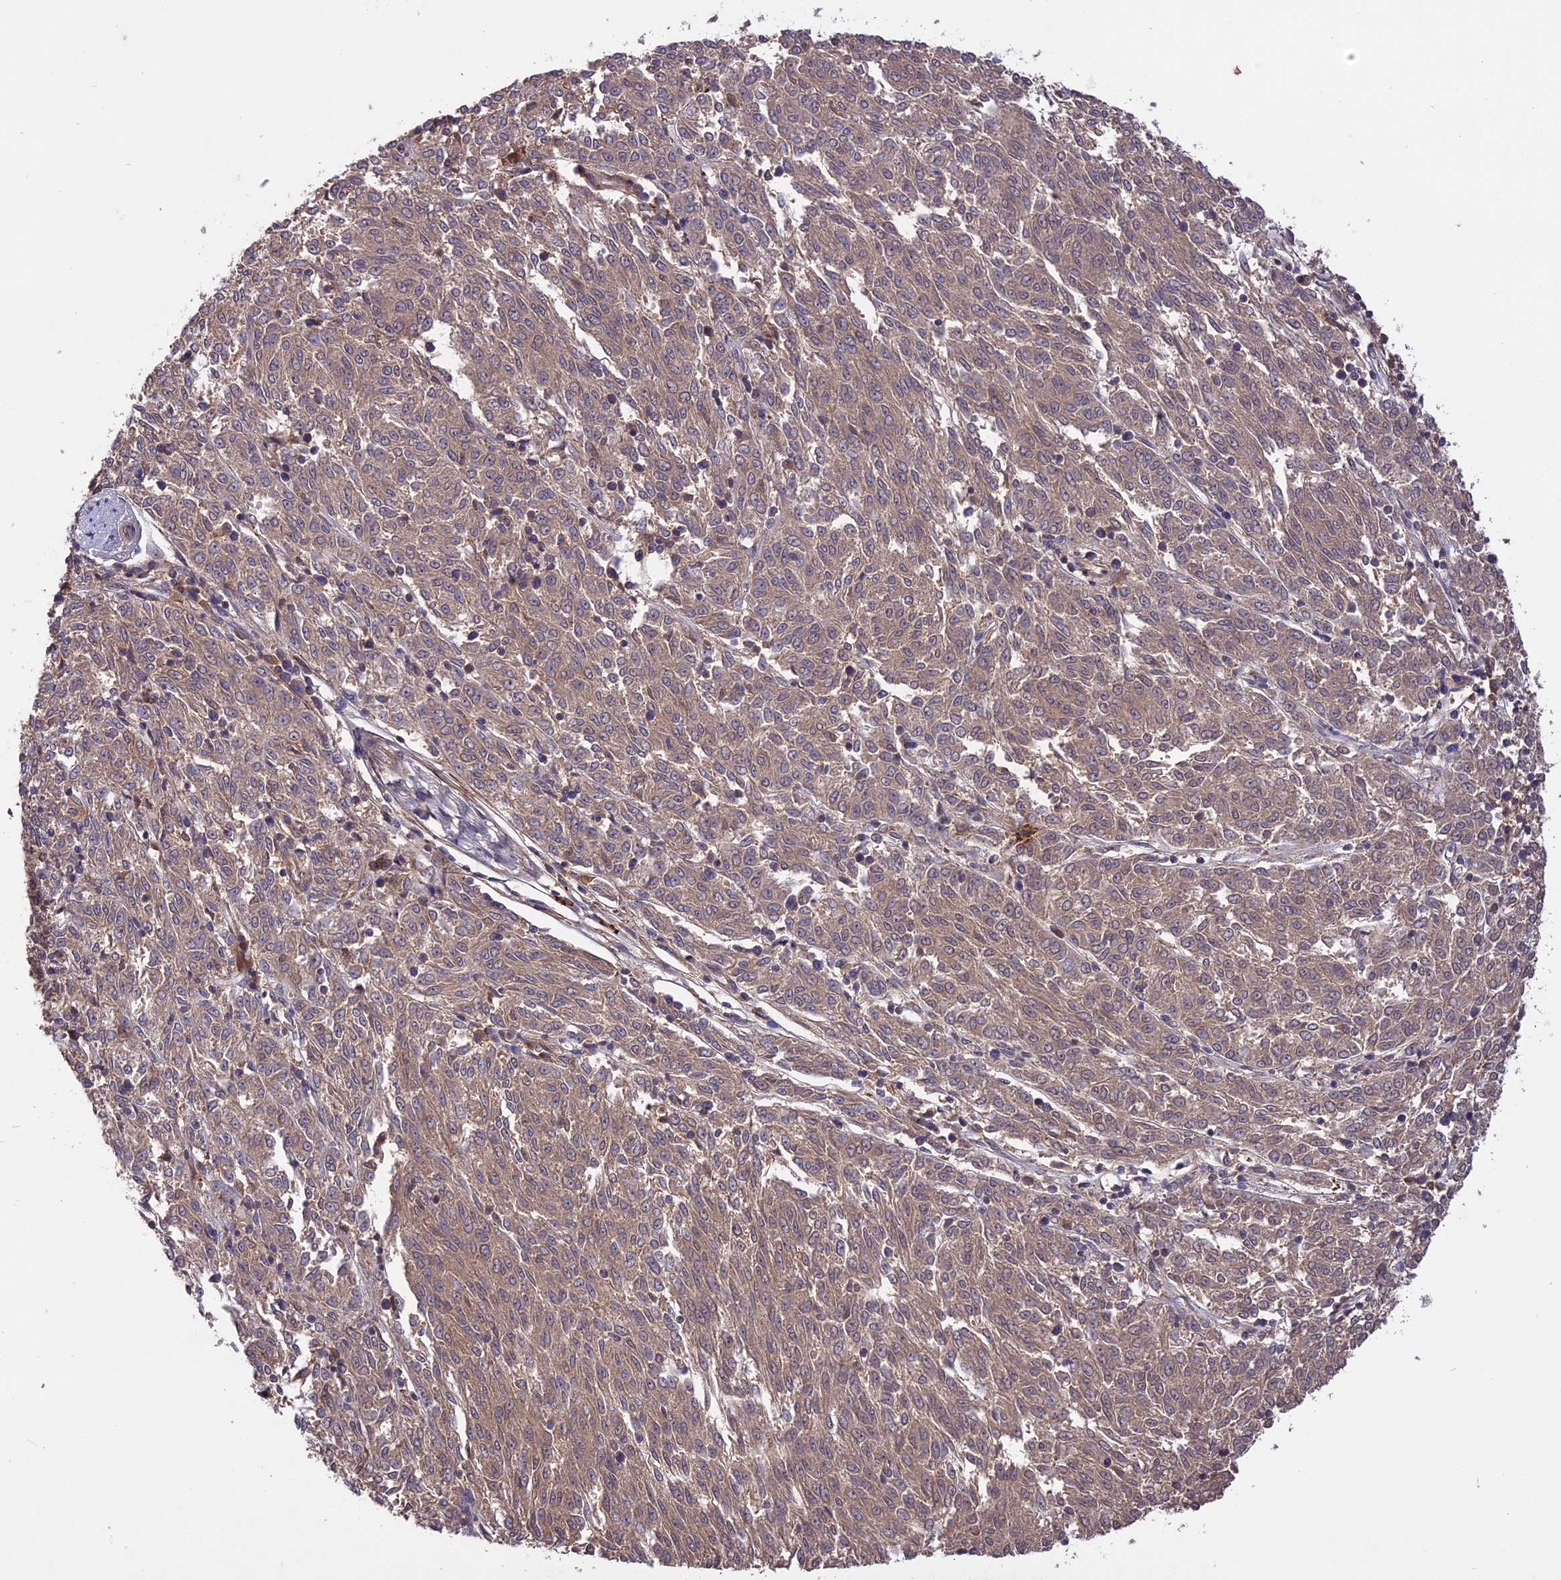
{"staining": {"intensity": "weak", "quantity": ">75%", "location": "cytoplasmic/membranous"}, "tissue": "melanoma", "cell_type": "Tumor cells", "image_type": "cancer", "snomed": [{"axis": "morphology", "description": "Malignant melanoma, NOS"}, {"axis": "topography", "description": "Skin"}], "caption": "Immunohistochemical staining of human malignant melanoma exhibits low levels of weak cytoplasmic/membranous protein positivity in about >75% of tumor cells.", "gene": "ADO", "patient": {"sex": "female", "age": 72}}